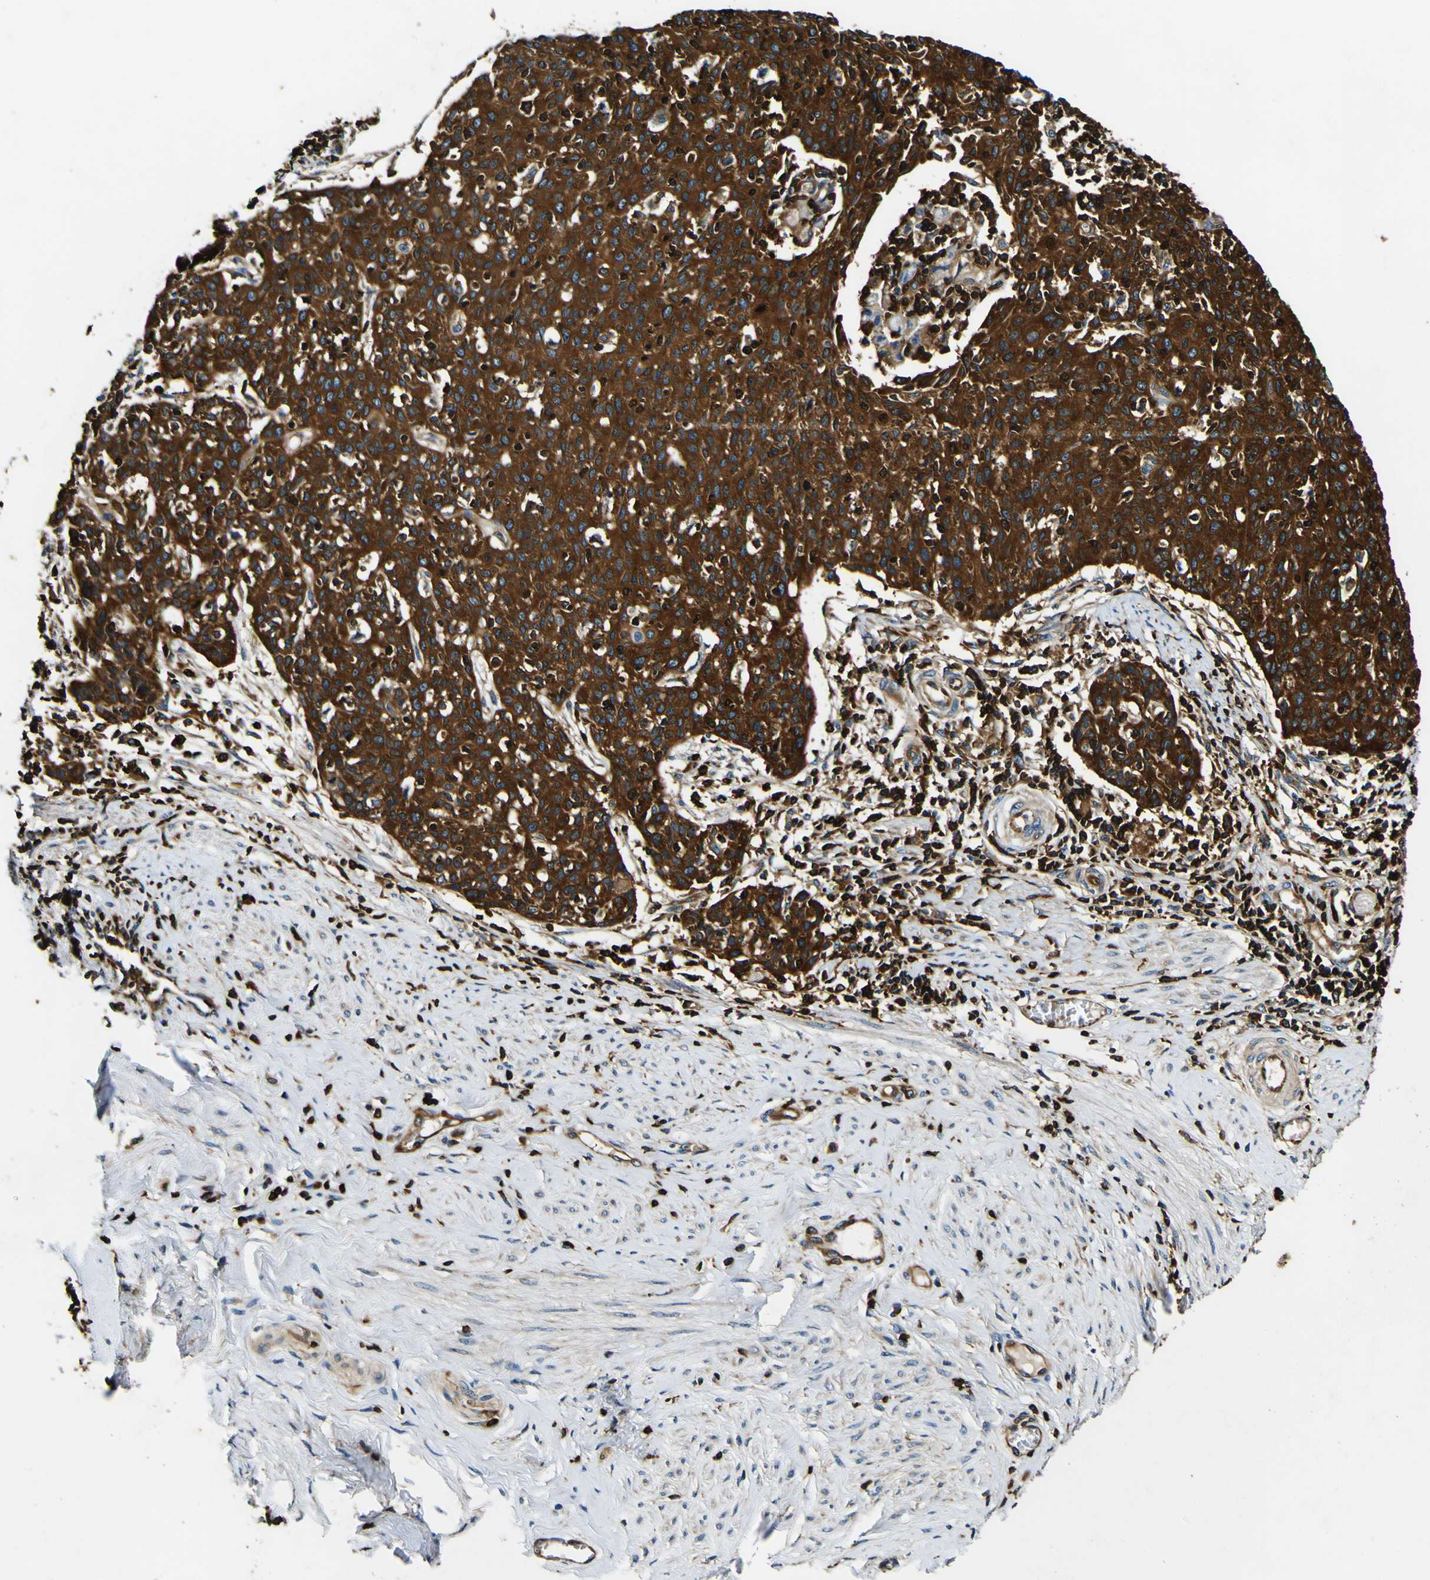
{"staining": {"intensity": "strong", "quantity": ">75%", "location": "cytoplasmic/membranous"}, "tissue": "cervical cancer", "cell_type": "Tumor cells", "image_type": "cancer", "snomed": [{"axis": "morphology", "description": "Squamous cell carcinoma, NOS"}, {"axis": "topography", "description": "Cervix"}], "caption": "Cervical cancer stained for a protein (brown) exhibits strong cytoplasmic/membranous positive expression in approximately >75% of tumor cells.", "gene": "RHOT2", "patient": {"sex": "female", "age": 38}}